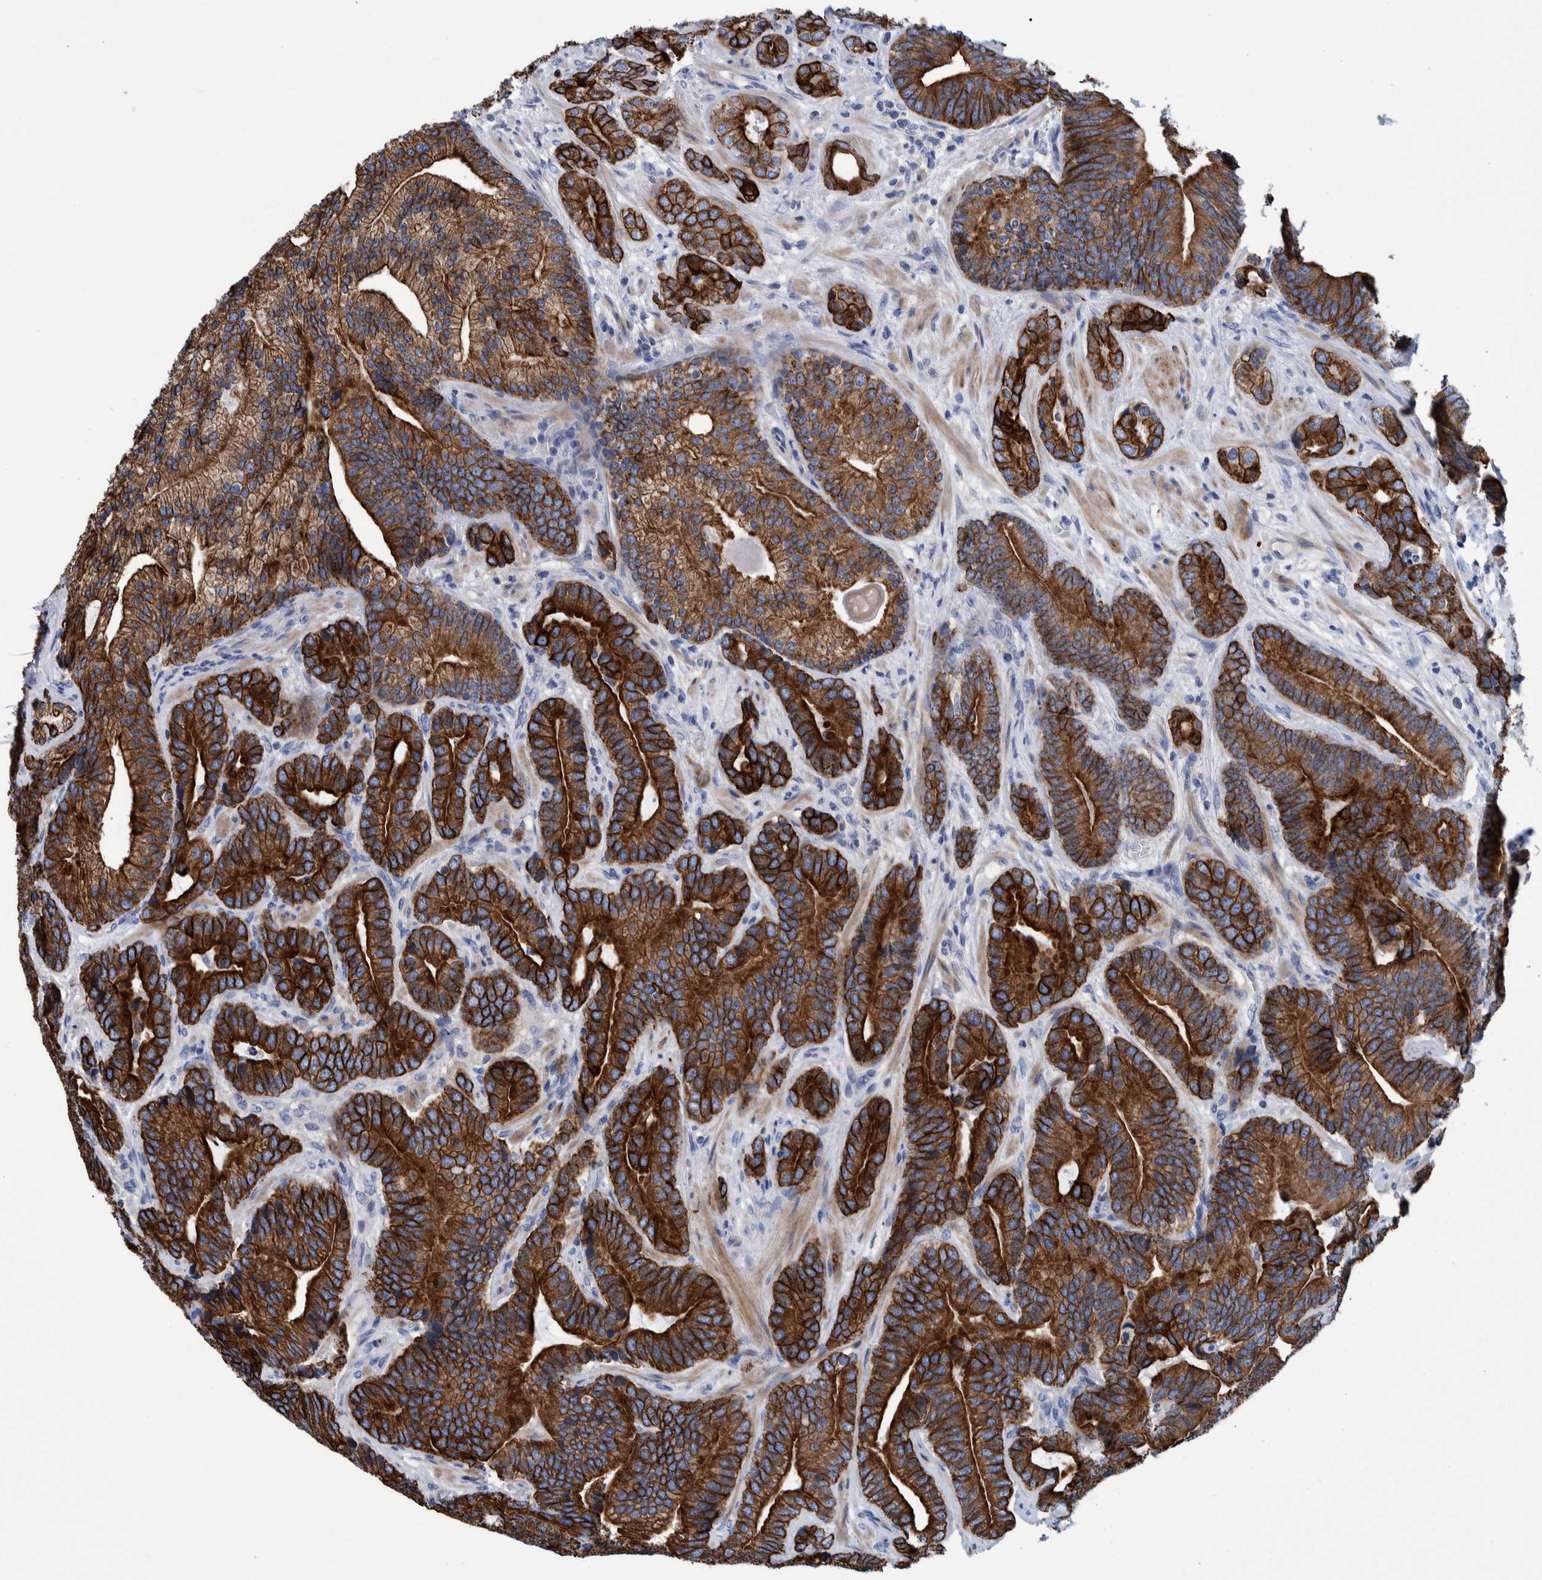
{"staining": {"intensity": "strong", "quantity": ">75%", "location": "cytoplasmic/membranous"}, "tissue": "prostate cancer", "cell_type": "Tumor cells", "image_type": "cancer", "snomed": [{"axis": "morphology", "description": "Adenocarcinoma, High grade"}, {"axis": "topography", "description": "Prostate"}], "caption": "The micrograph exhibits a brown stain indicating the presence of a protein in the cytoplasmic/membranous of tumor cells in adenocarcinoma (high-grade) (prostate).", "gene": "MKS1", "patient": {"sex": "male", "age": 55}}